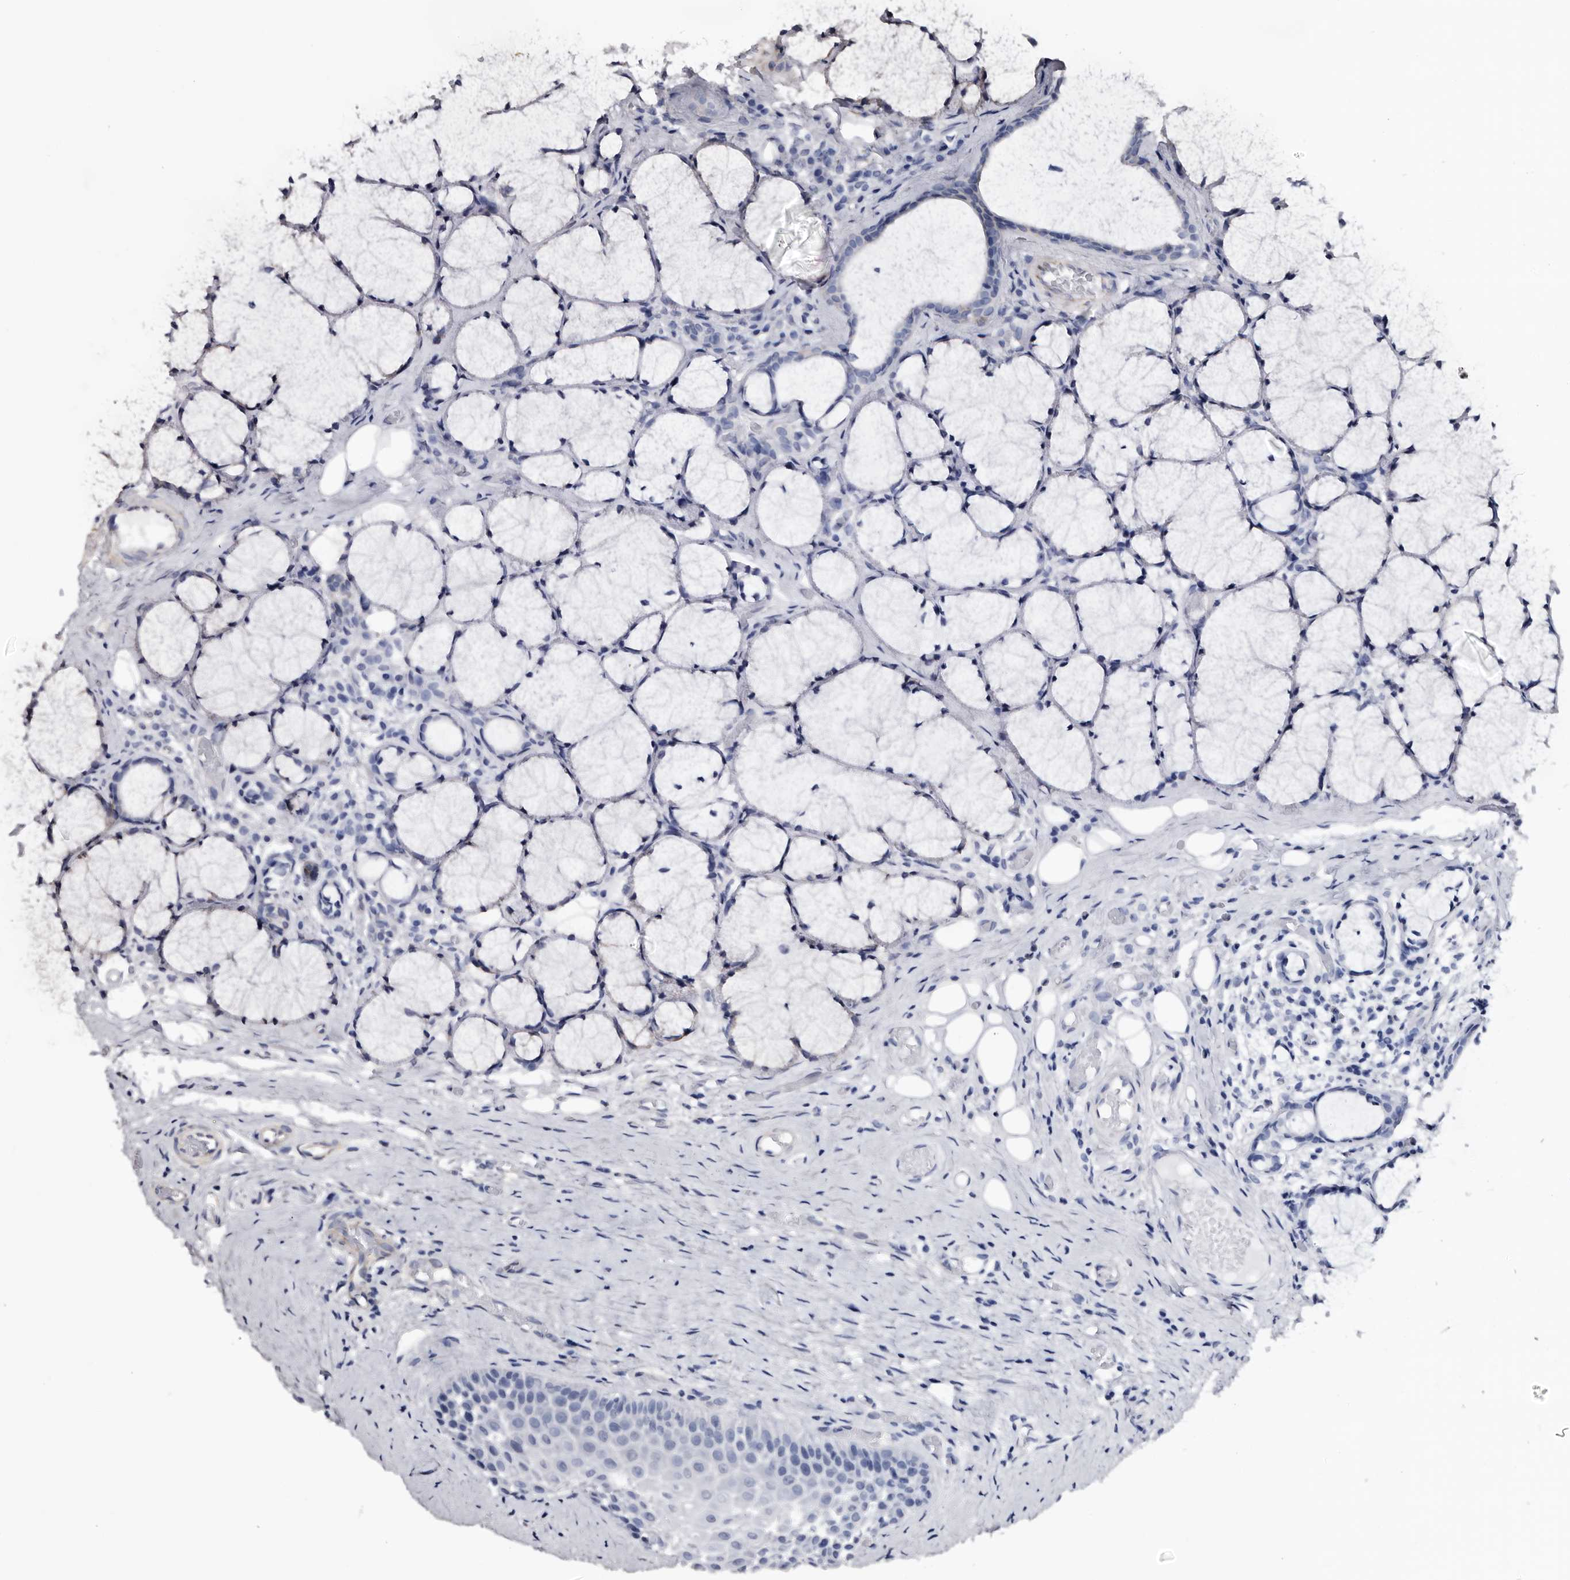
{"staining": {"intensity": "negative", "quantity": "none", "location": "none"}, "tissue": "oral mucosa", "cell_type": "Squamous epithelial cells", "image_type": "normal", "snomed": [{"axis": "morphology", "description": "Normal tissue, NOS"}, {"axis": "topography", "description": "Oral tissue"}], "caption": "This micrograph is of benign oral mucosa stained with IHC to label a protein in brown with the nuclei are counter-stained blue. There is no positivity in squamous epithelial cells.", "gene": "ARMCX2", "patient": {"sex": "male", "age": 66}}